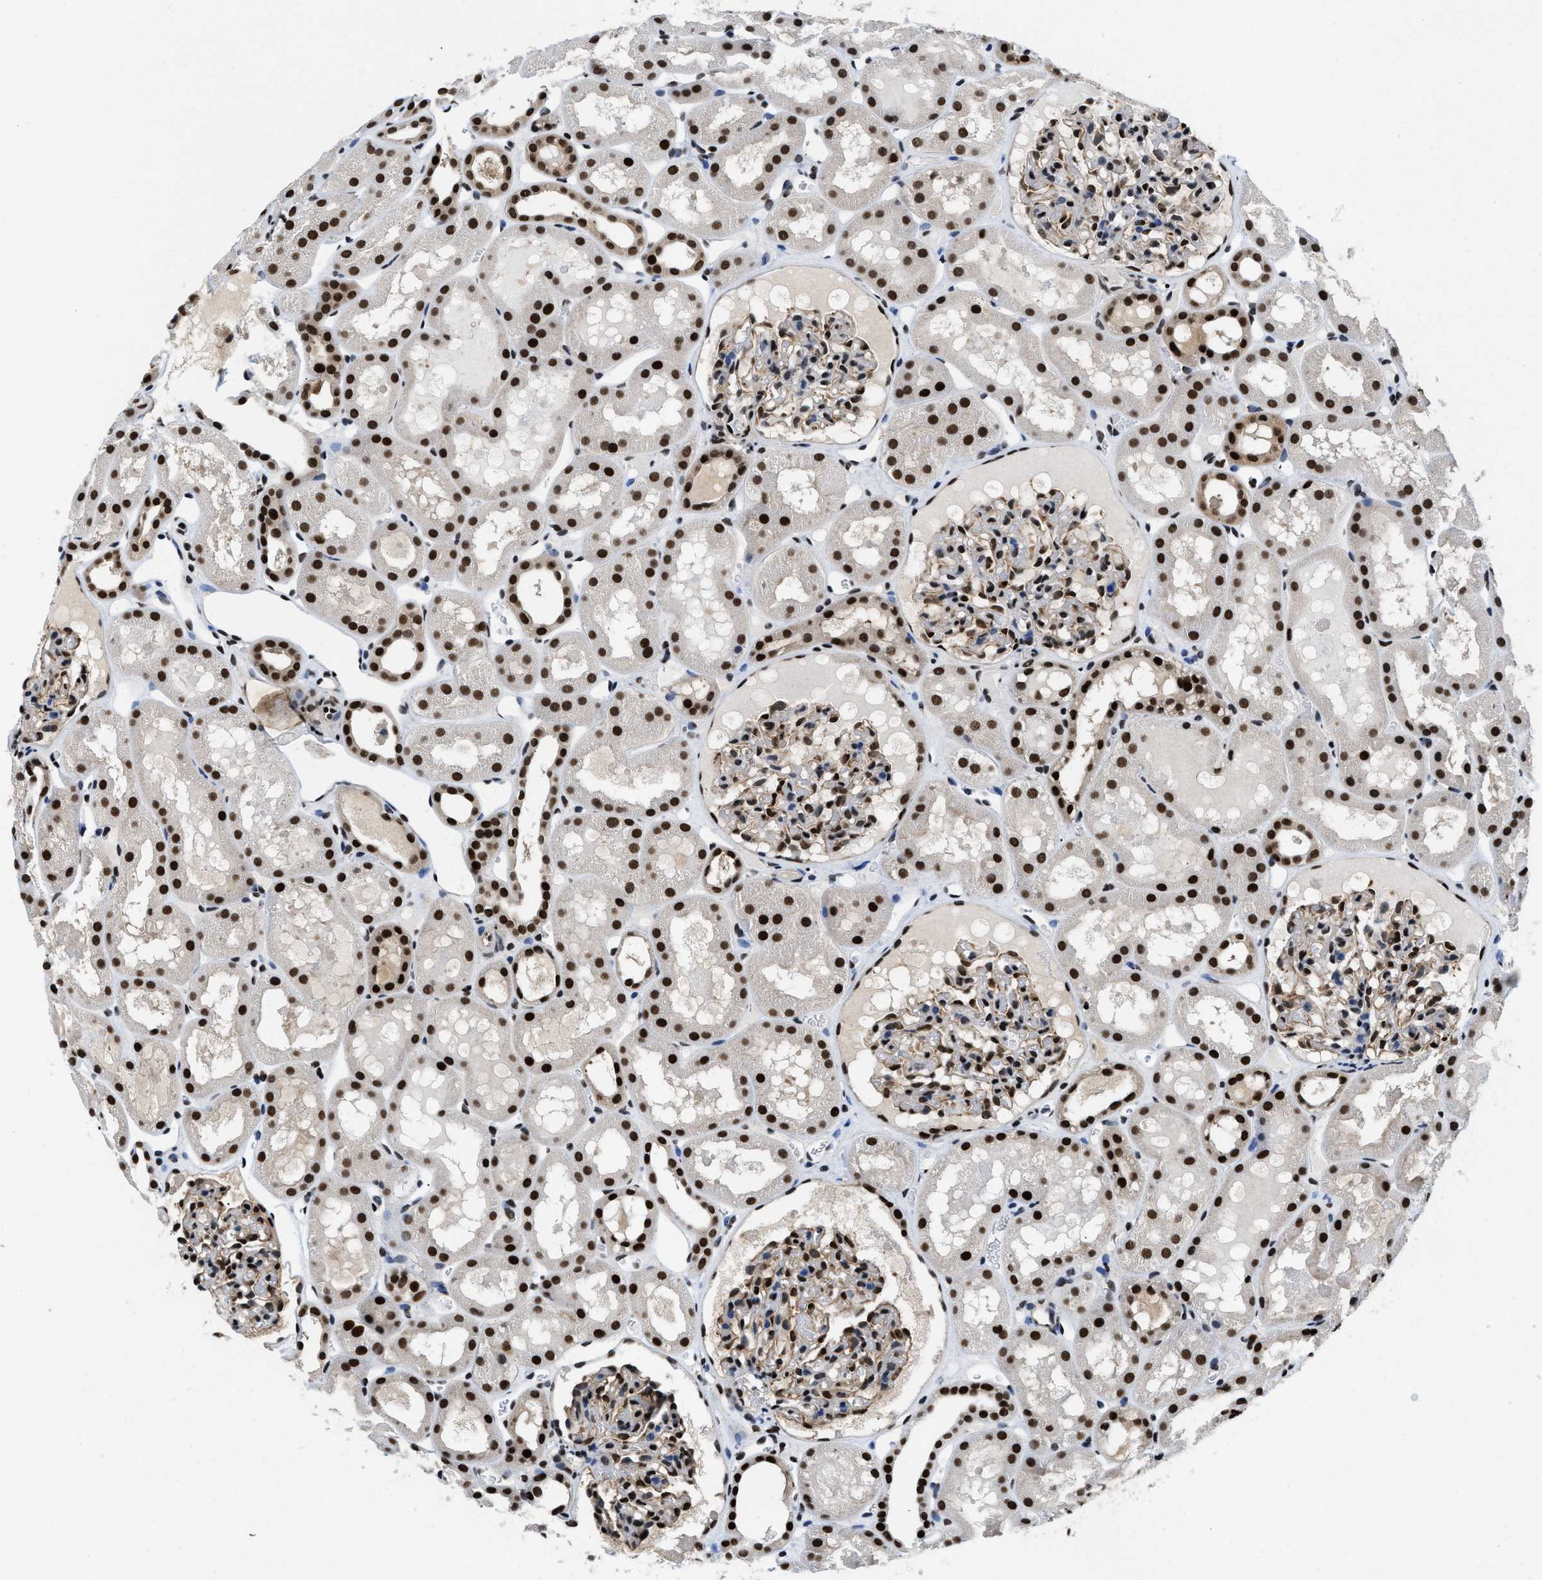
{"staining": {"intensity": "moderate", "quantity": "25%-75%", "location": "nuclear"}, "tissue": "kidney", "cell_type": "Cells in glomeruli", "image_type": "normal", "snomed": [{"axis": "morphology", "description": "Normal tissue, NOS"}, {"axis": "topography", "description": "Kidney"}, {"axis": "topography", "description": "Urinary bladder"}], "caption": "This photomicrograph displays immunohistochemistry staining of unremarkable kidney, with medium moderate nuclear positivity in about 25%-75% of cells in glomeruli.", "gene": "SAFB", "patient": {"sex": "male", "age": 16}}